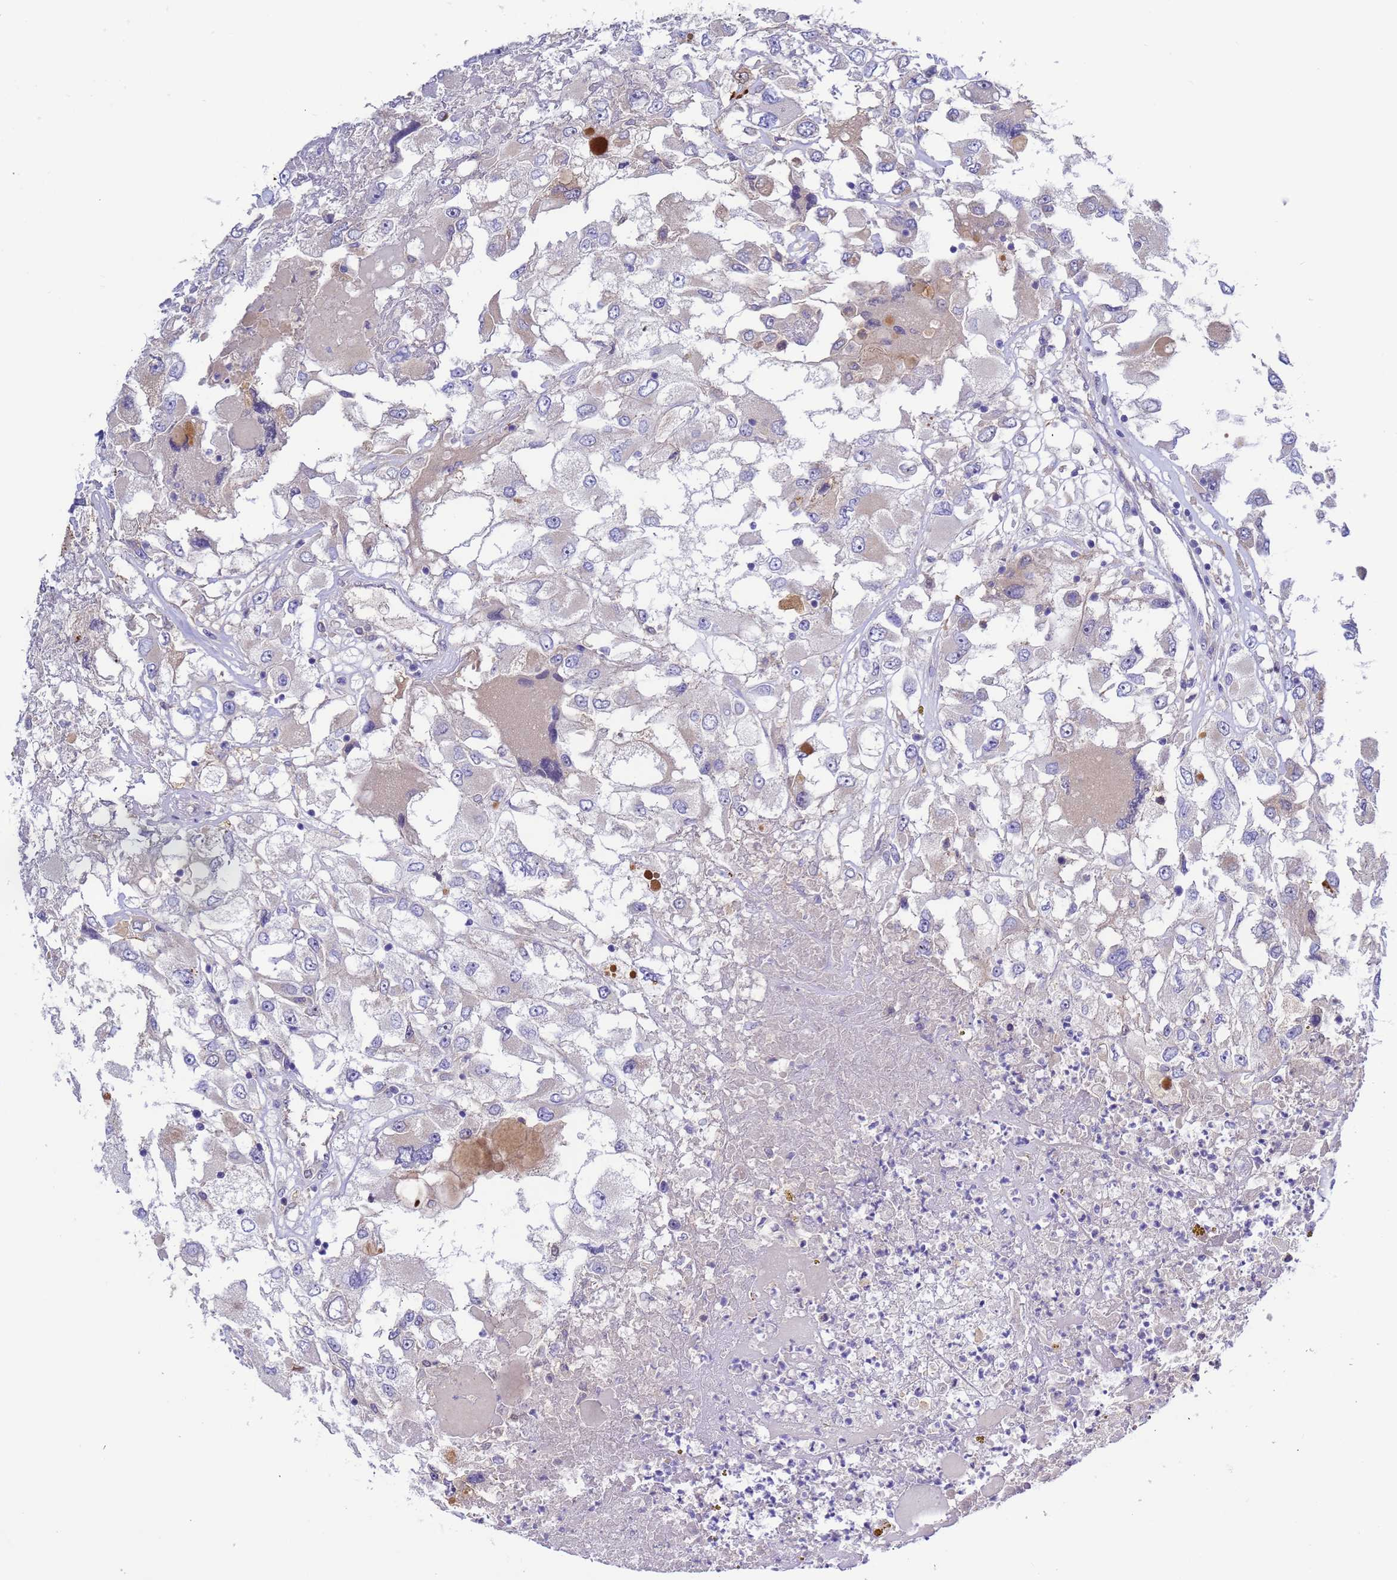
{"staining": {"intensity": "negative", "quantity": "none", "location": "none"}, "tissue": "renal cancer", "cell_type": "Tumor cells", "image_type": "cancer", "snomed": [{"axis": "morphology", "description": "Adenocarcinoma, NOS"}, {"axis": "topography", "description": "Kidney"}], "caption": "Human renal cancer (adenocarcinoma) stained for a protein using immunohistochemistry reveals no positivity in tumor cells.", "gene": "FOXRED1", "patient": {"sex": "female", "age": 52}}